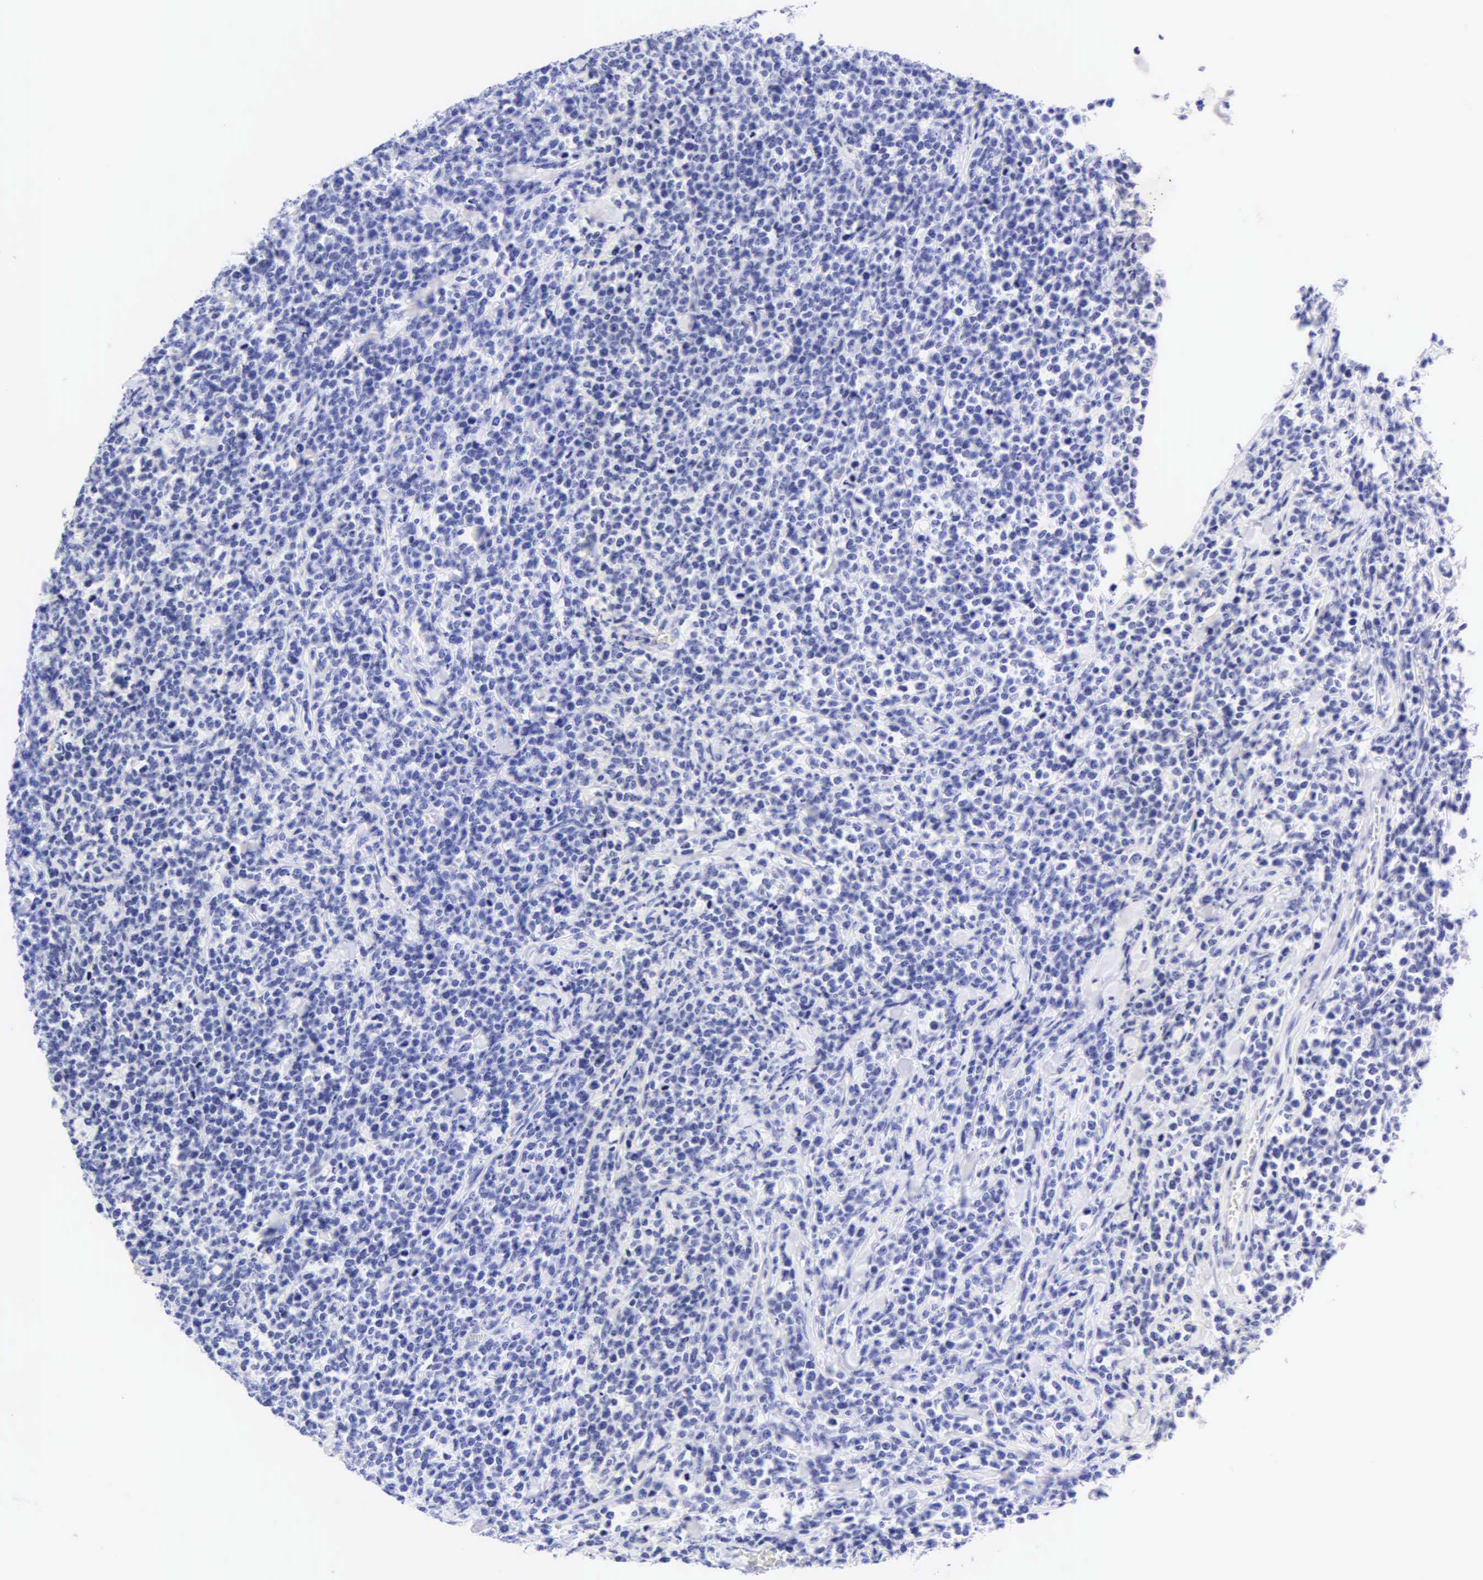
{"staining": {"intensity": "negative", "quantity": "none", "location": "none"}, "tissue": "lymphoma", "cell_type": "Tumor cells", "image_type": "cancer", "snomed": [{"axis": "morphology", "description": "Malignant lymphoma, non-Hodgkin's type, High grade"}, {"axis": "topography", "description": "Small intestine"}, {"axis": "topography", "description": "Colon"}], "caption": "Immunohistochemistry of human lymphoma displays no staining in tumor cells.", "gene": "KRT20", "patient": {"sex": "male", "age": 8}}